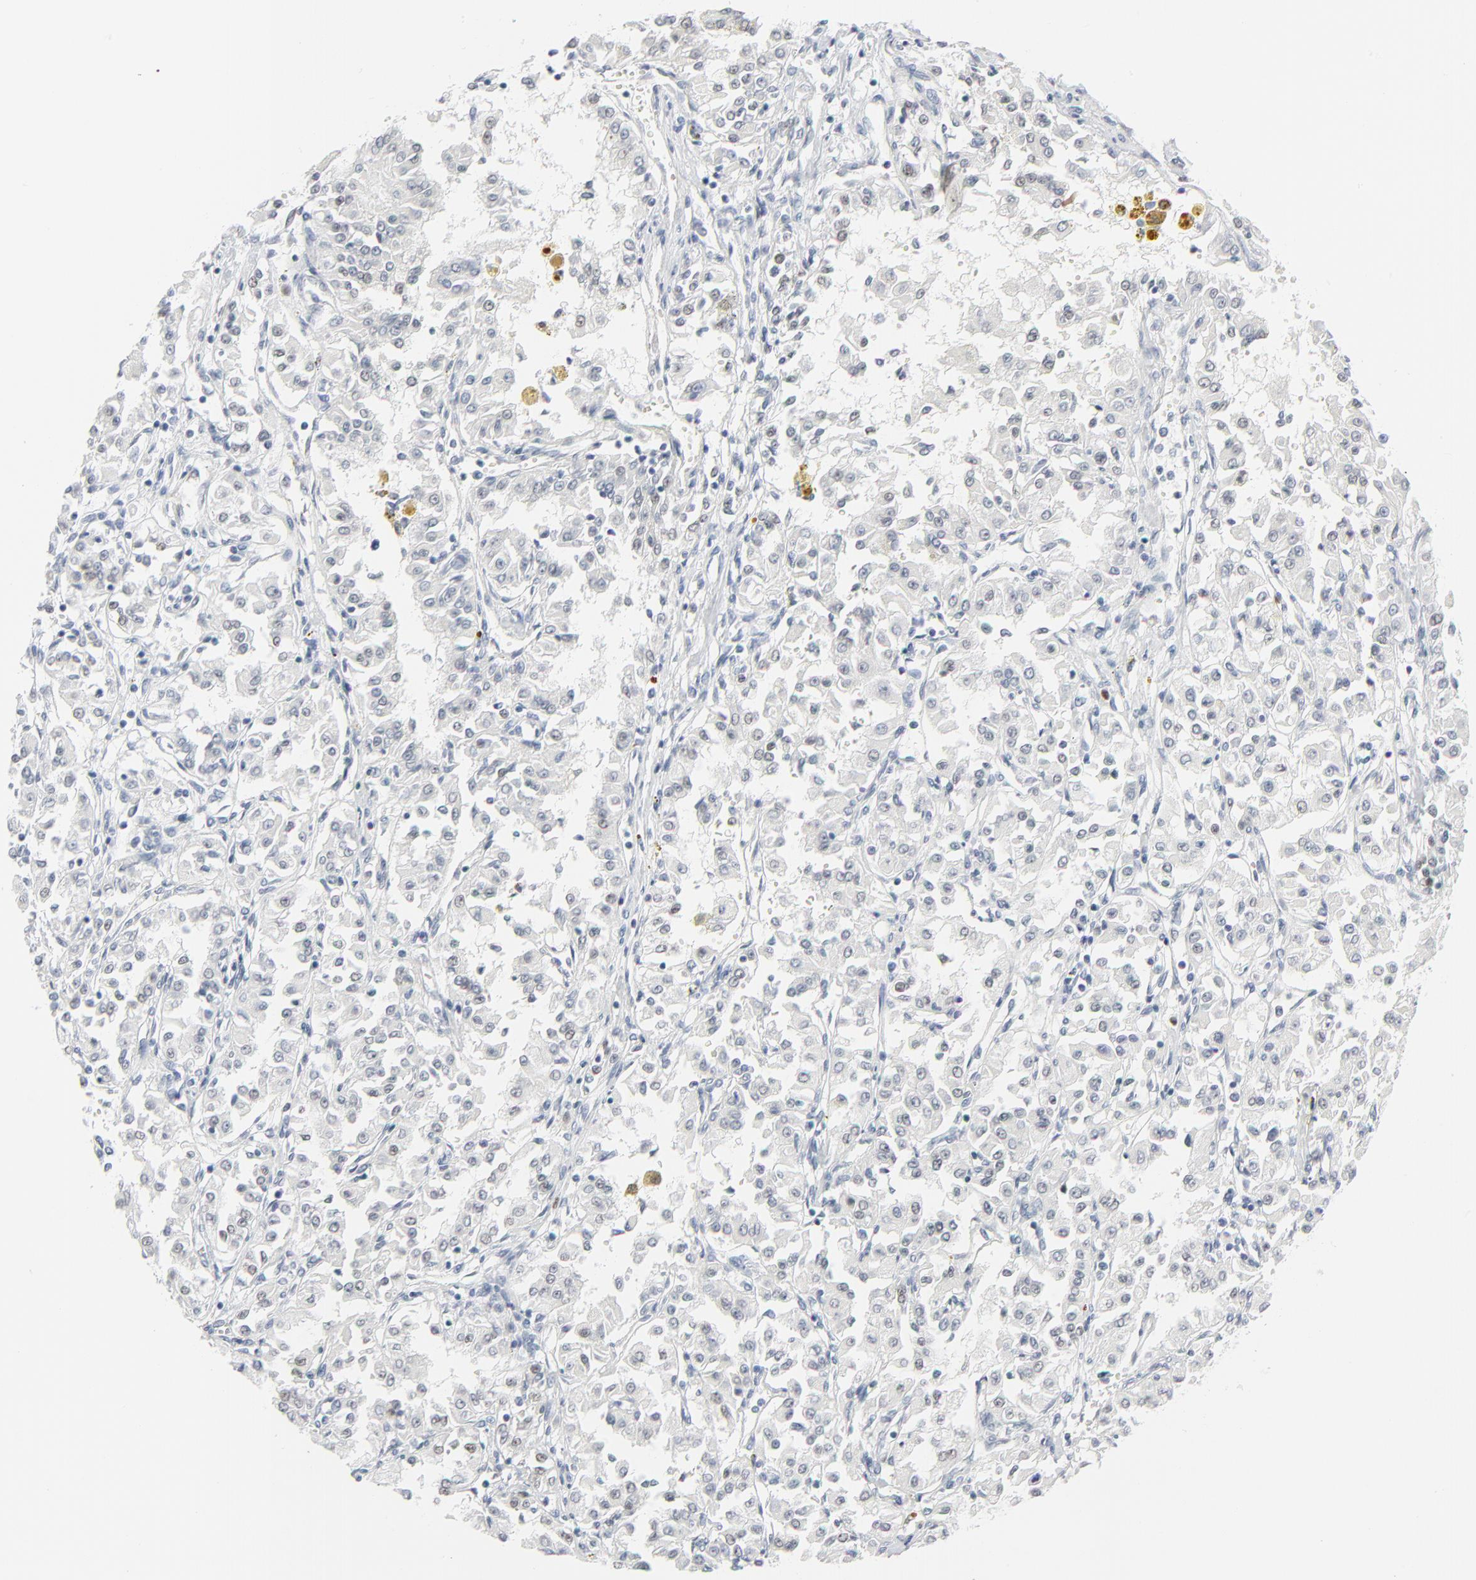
{"staining": {"intensity": "negative", "quantity": "none", "location": "none"}, "tissue": "renal cancer", "cell_type": "Tumor cells", "image_type": "cancer", "snomed": [{"axis": "morphology", "description": "Normal tissue, NOS"}, {"axis": "morphology", "description": "Adenocarcinoma, NOS"}, {"axis": "topography", "description": "Kidney"}], "caption": "This histopathology image is of renal cancer stained with immunohistochemistry (IHC) to label a protein in brown with the nuclei are counter-stained blue. There is no expression in tumor cells.", "gene": "MITF", "patient": {"sex": "female", "age": 72}}